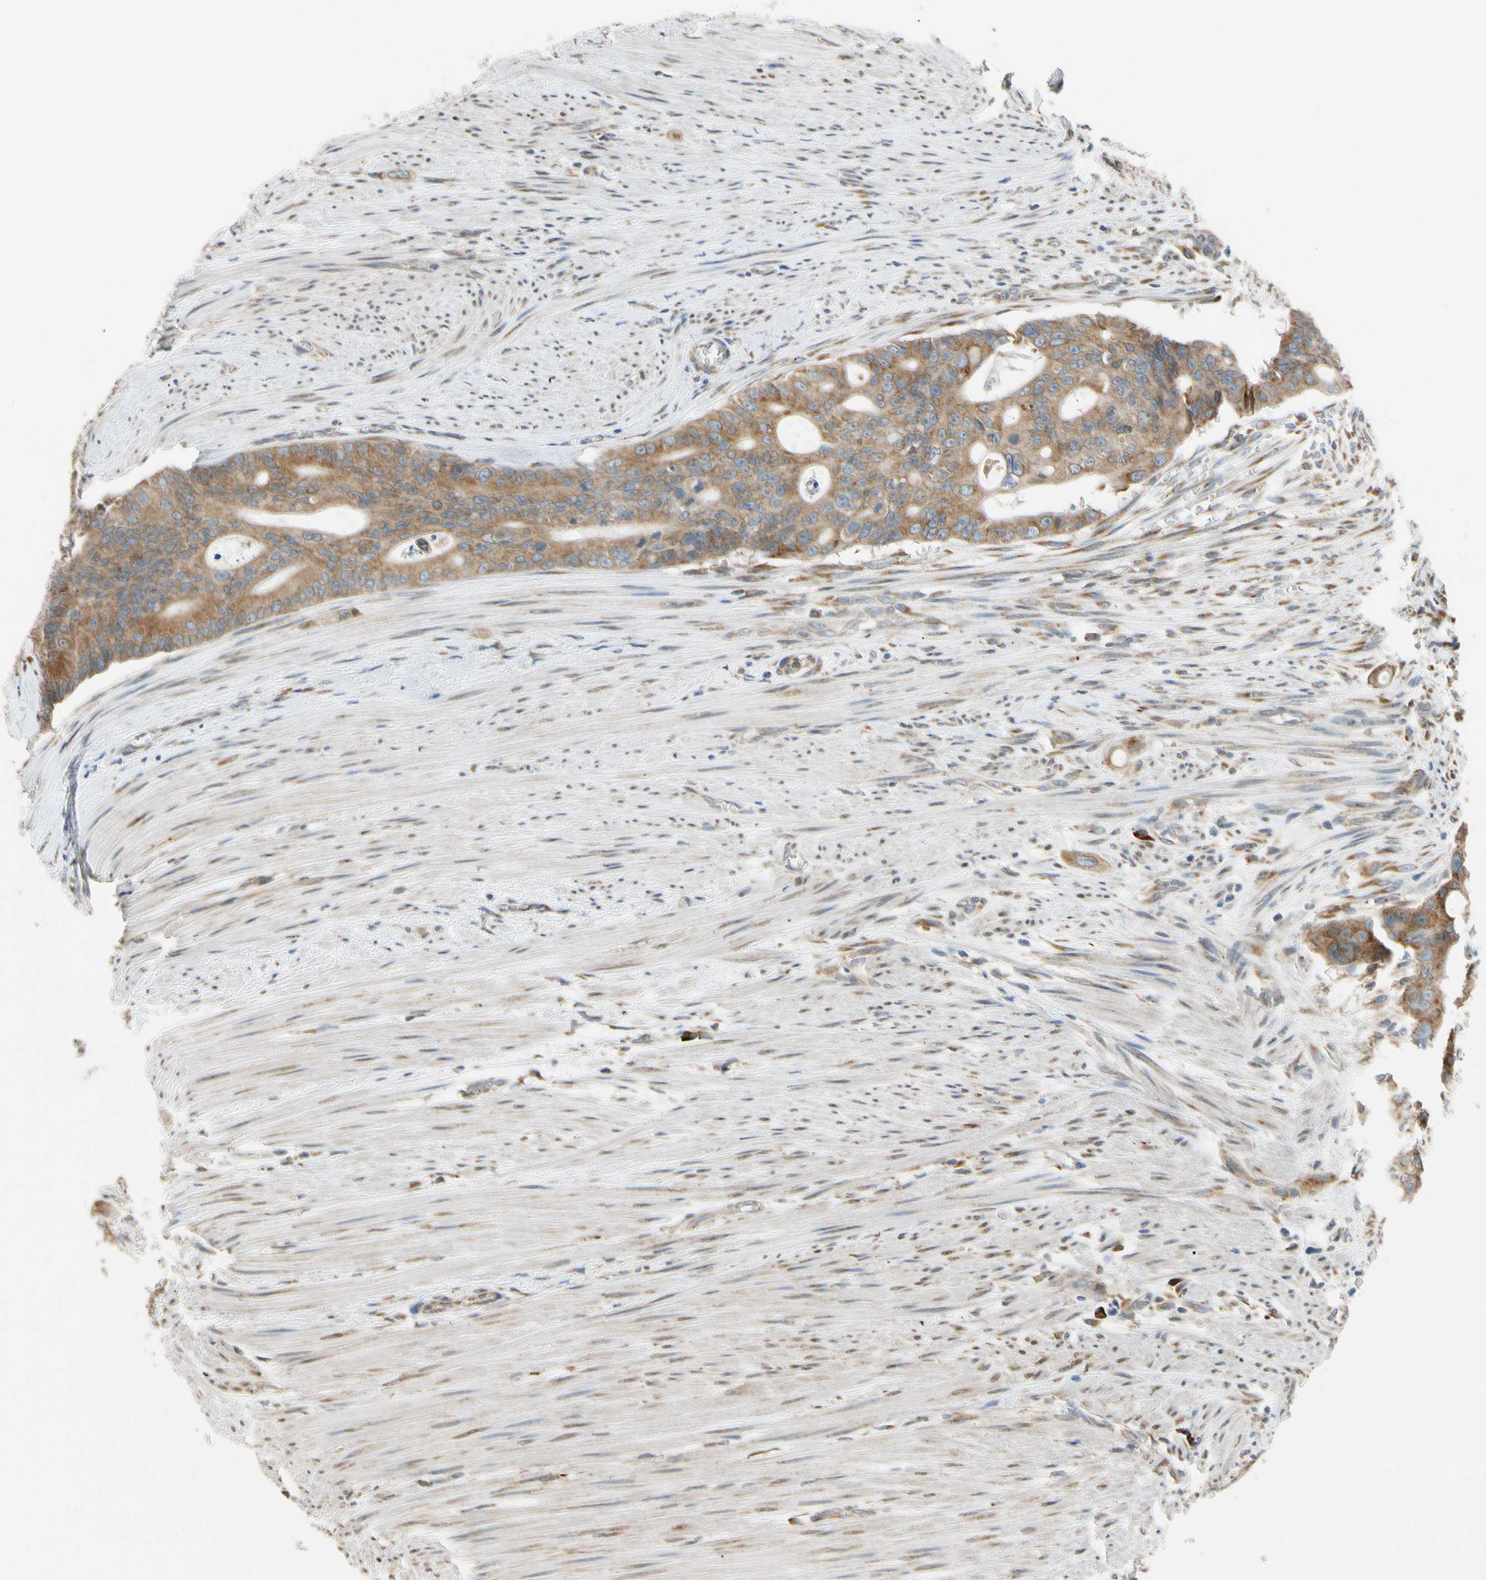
{"staining": {"intensity": "moderate", "quantity": ">75%", "location": "cytoplasmic/membranous"}, "tissue": "colorectal cancer", "cell_type": "Tumor cells", "image_type": "cancer", "snomed": [{"axis": "morphology", "description": "Adenocarcinoma, NOS"}, {"axis": "topography", "description": "Colon"}], "caption": "Immunohistochemistry micrograph of neoplastic tissue: colorectal cancer stained using IHC shows medium levels of moderate protein expression localized specifically in the cytoplasmic/membranous of tumor cells, appearing as a cytoplasmic/membranous brown color.", "gene": "RPN2", "patient": {"sex": "female", "age": 57}}